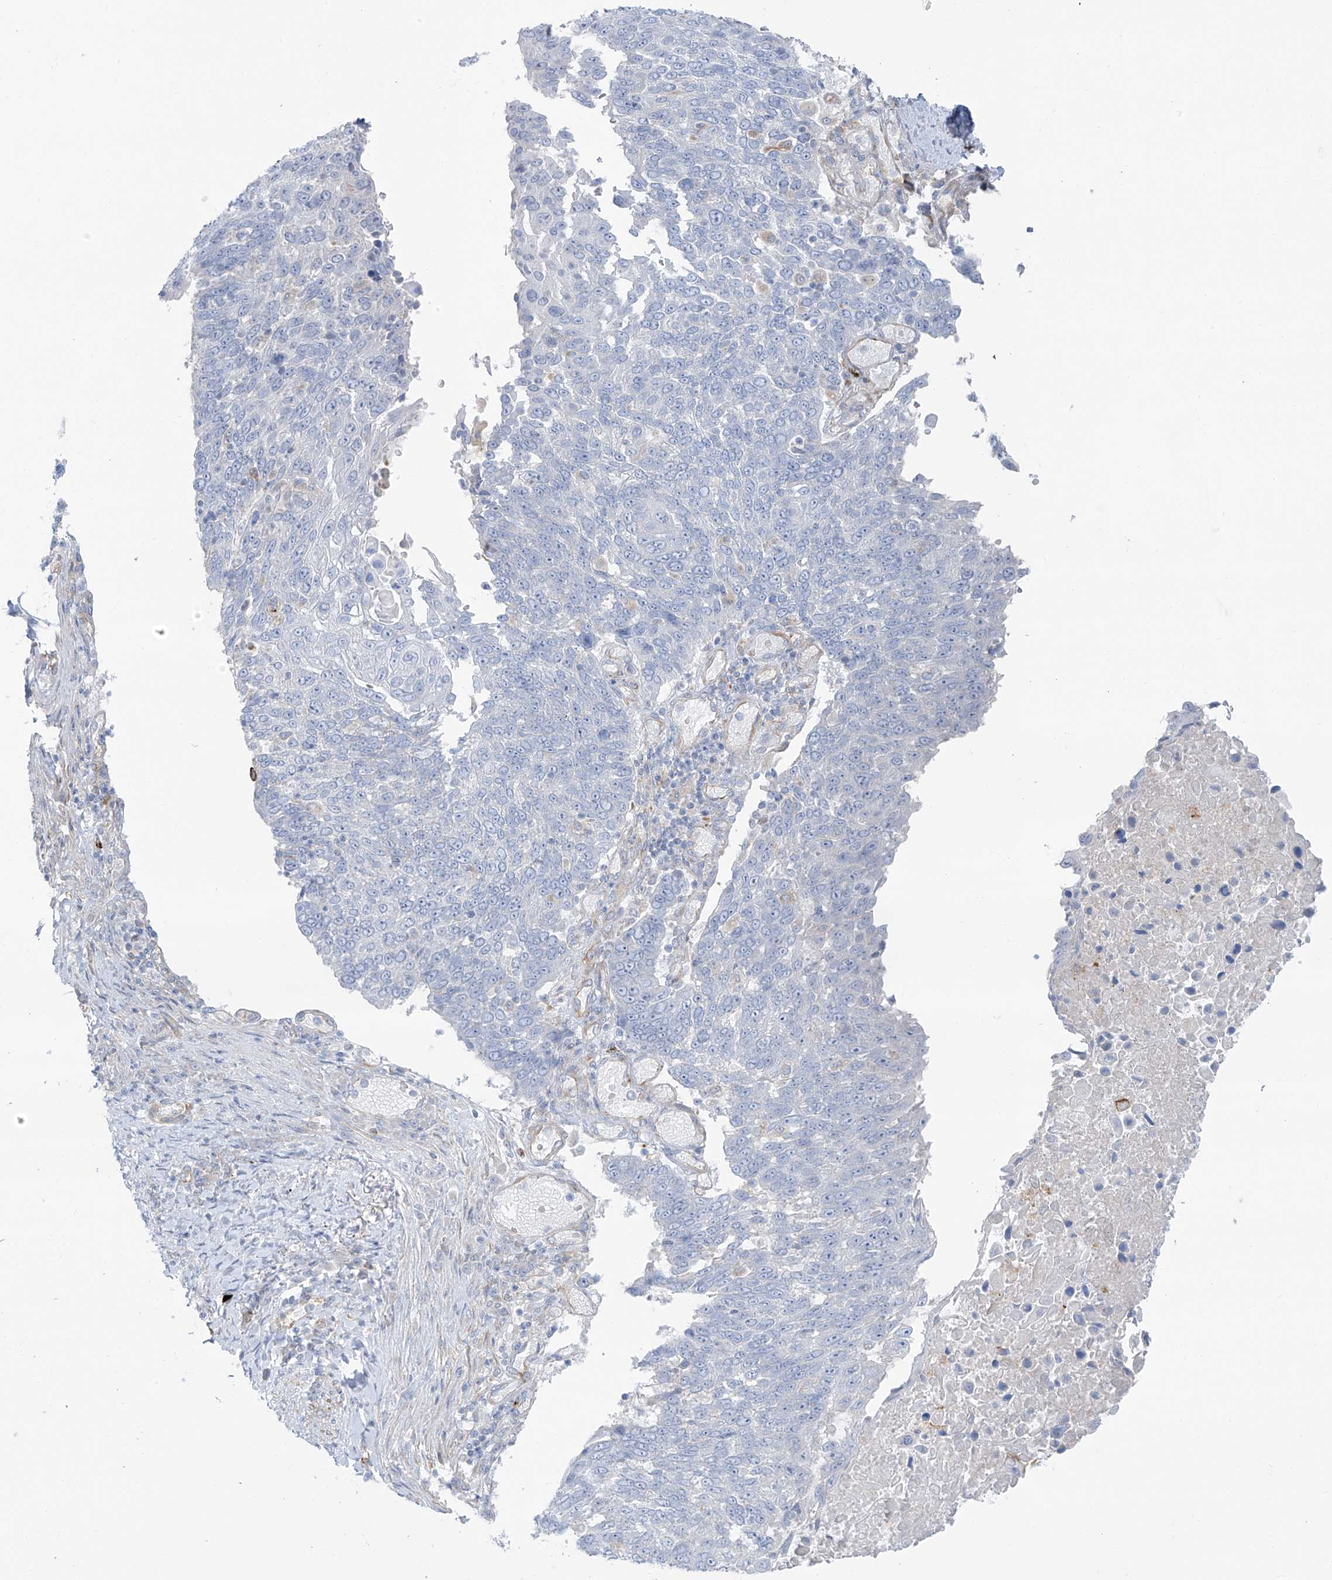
{"staining": {"intensity": "negative", "quantity": "none", "location": "none"}, "tissue": "lung cancer", "cell_type": "Tumor cells", "image_type": "cancer", "snomed": [{"axis": "morphology", "description": "Squamous cell carcinoma, NOS"}, {"axis": "topography", "description": "Lung"}], "caption": "A high-resolution histopathology image shows immunohistochemistry (IHC) staining of lung cancer (squamous cell carcinoma), which shows no significant expression in tumor cells.", "gene": "TAL2", "patient": {"sex": "male", "age": 66}}